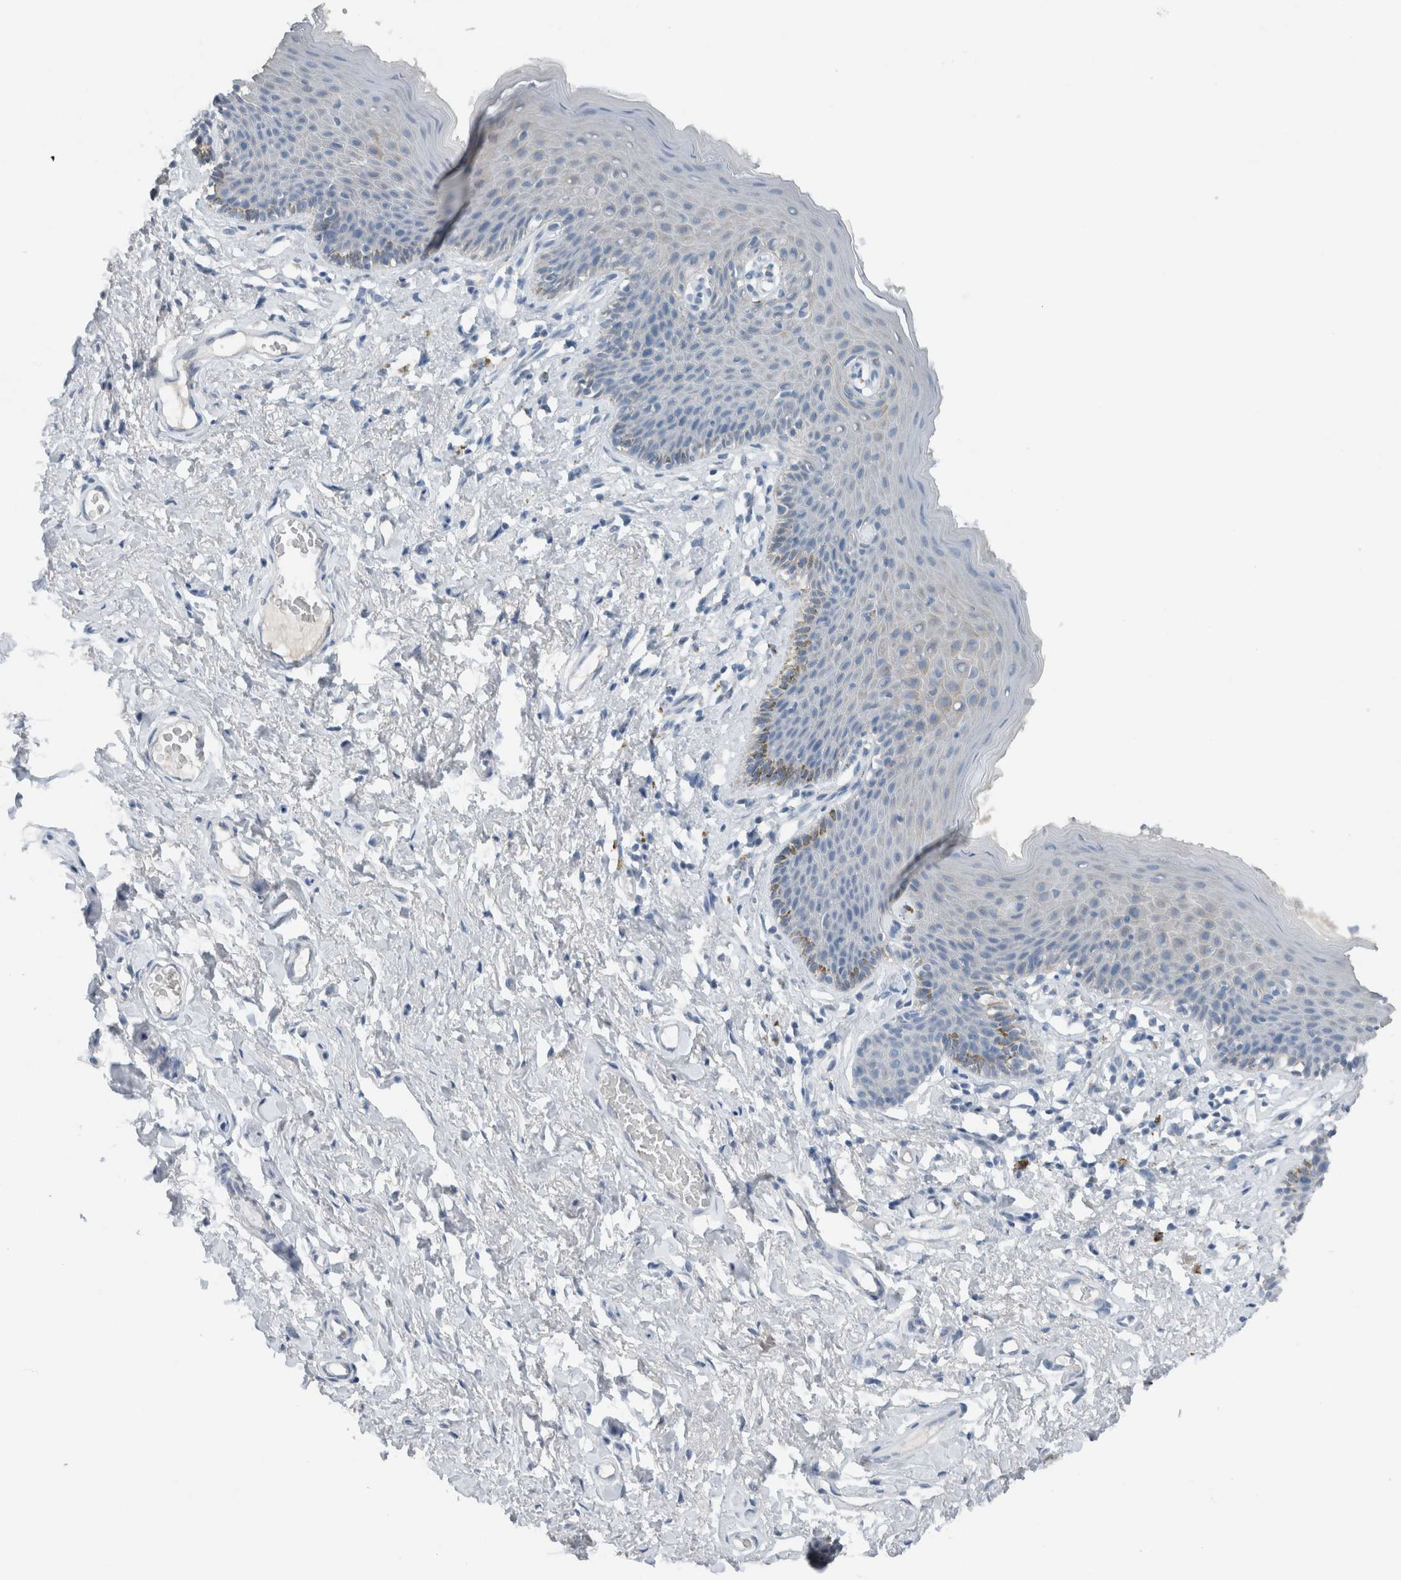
{"staining": {"intensity": "weak", "quantity": "<25%", "location": "cytoplasmic/membranous"}, "tissue": "skin", "cell_type": "Epidermal cells", "image_type": "normal", "snomed": [{"axis": "morphology", "description": "Normal tissue, NOS"}, {"axis": "topography", "description": "Vulva"}], "caption": "A photomicrograph of human skin is negative for staining in epidermal cells.", "gene": "DUOX1", "patient": {"sex": "female", "age": 66}}